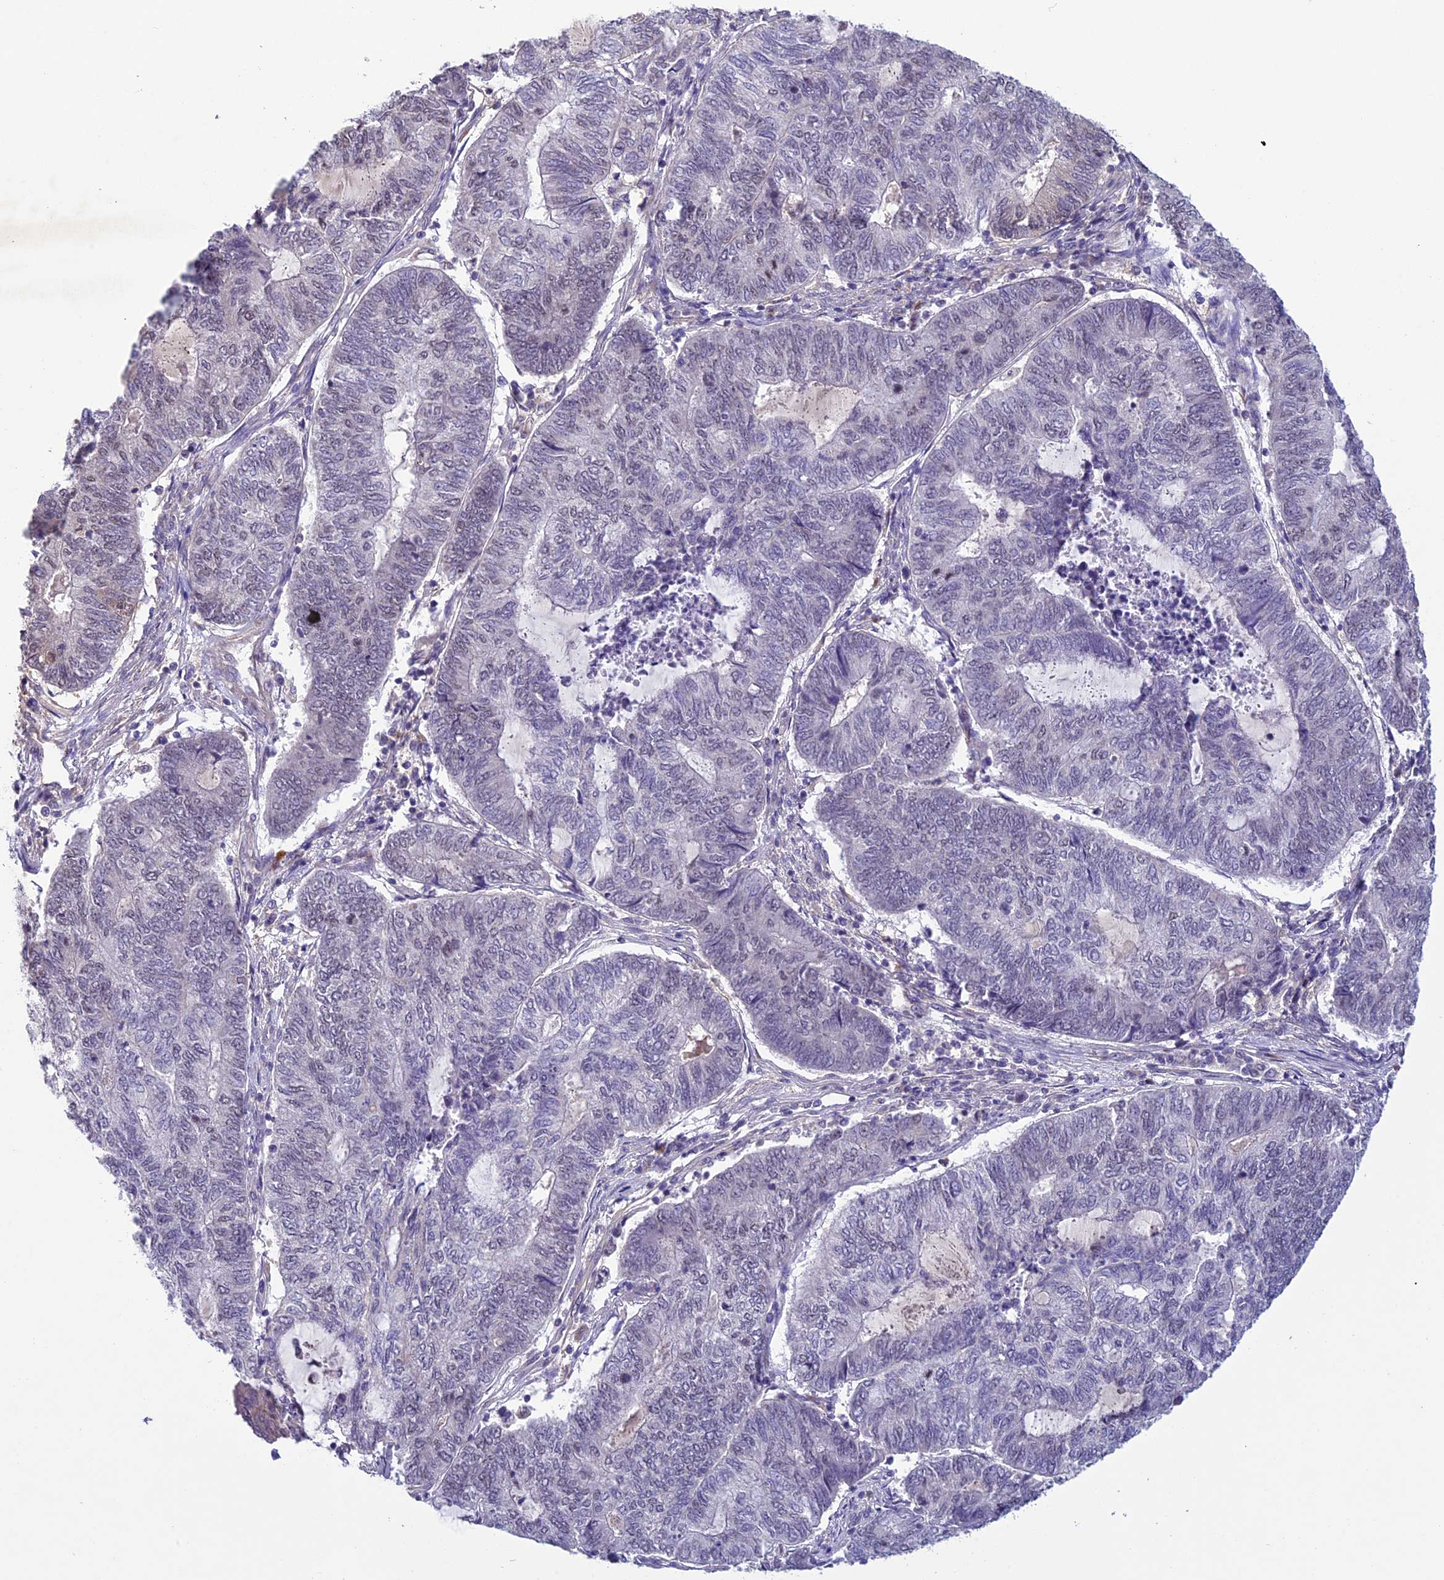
{"staining": {"intensity": "weak", "quantity": "<25%", "location": "cytoplasmic/membranous,nuclear"}, "tissue": "endometrial cancer", "cell_type": "Tumor cells", "image_type": "cancer", "snomed": [{"axis": "morphology", "description": "Adenocarcinoma, NOS"}, {"axis": "topography", "description": "Uterus"}, {"axis": "topography", "description": "Endometrium"}], "caption": "IHC image of neoplastic tissue: endometrial adenocarcinoma stained with DAB shows no significant protein expression in tumor cells.", "gene": "C3orf70", "patient": {"sex": "female", "age": 70}}